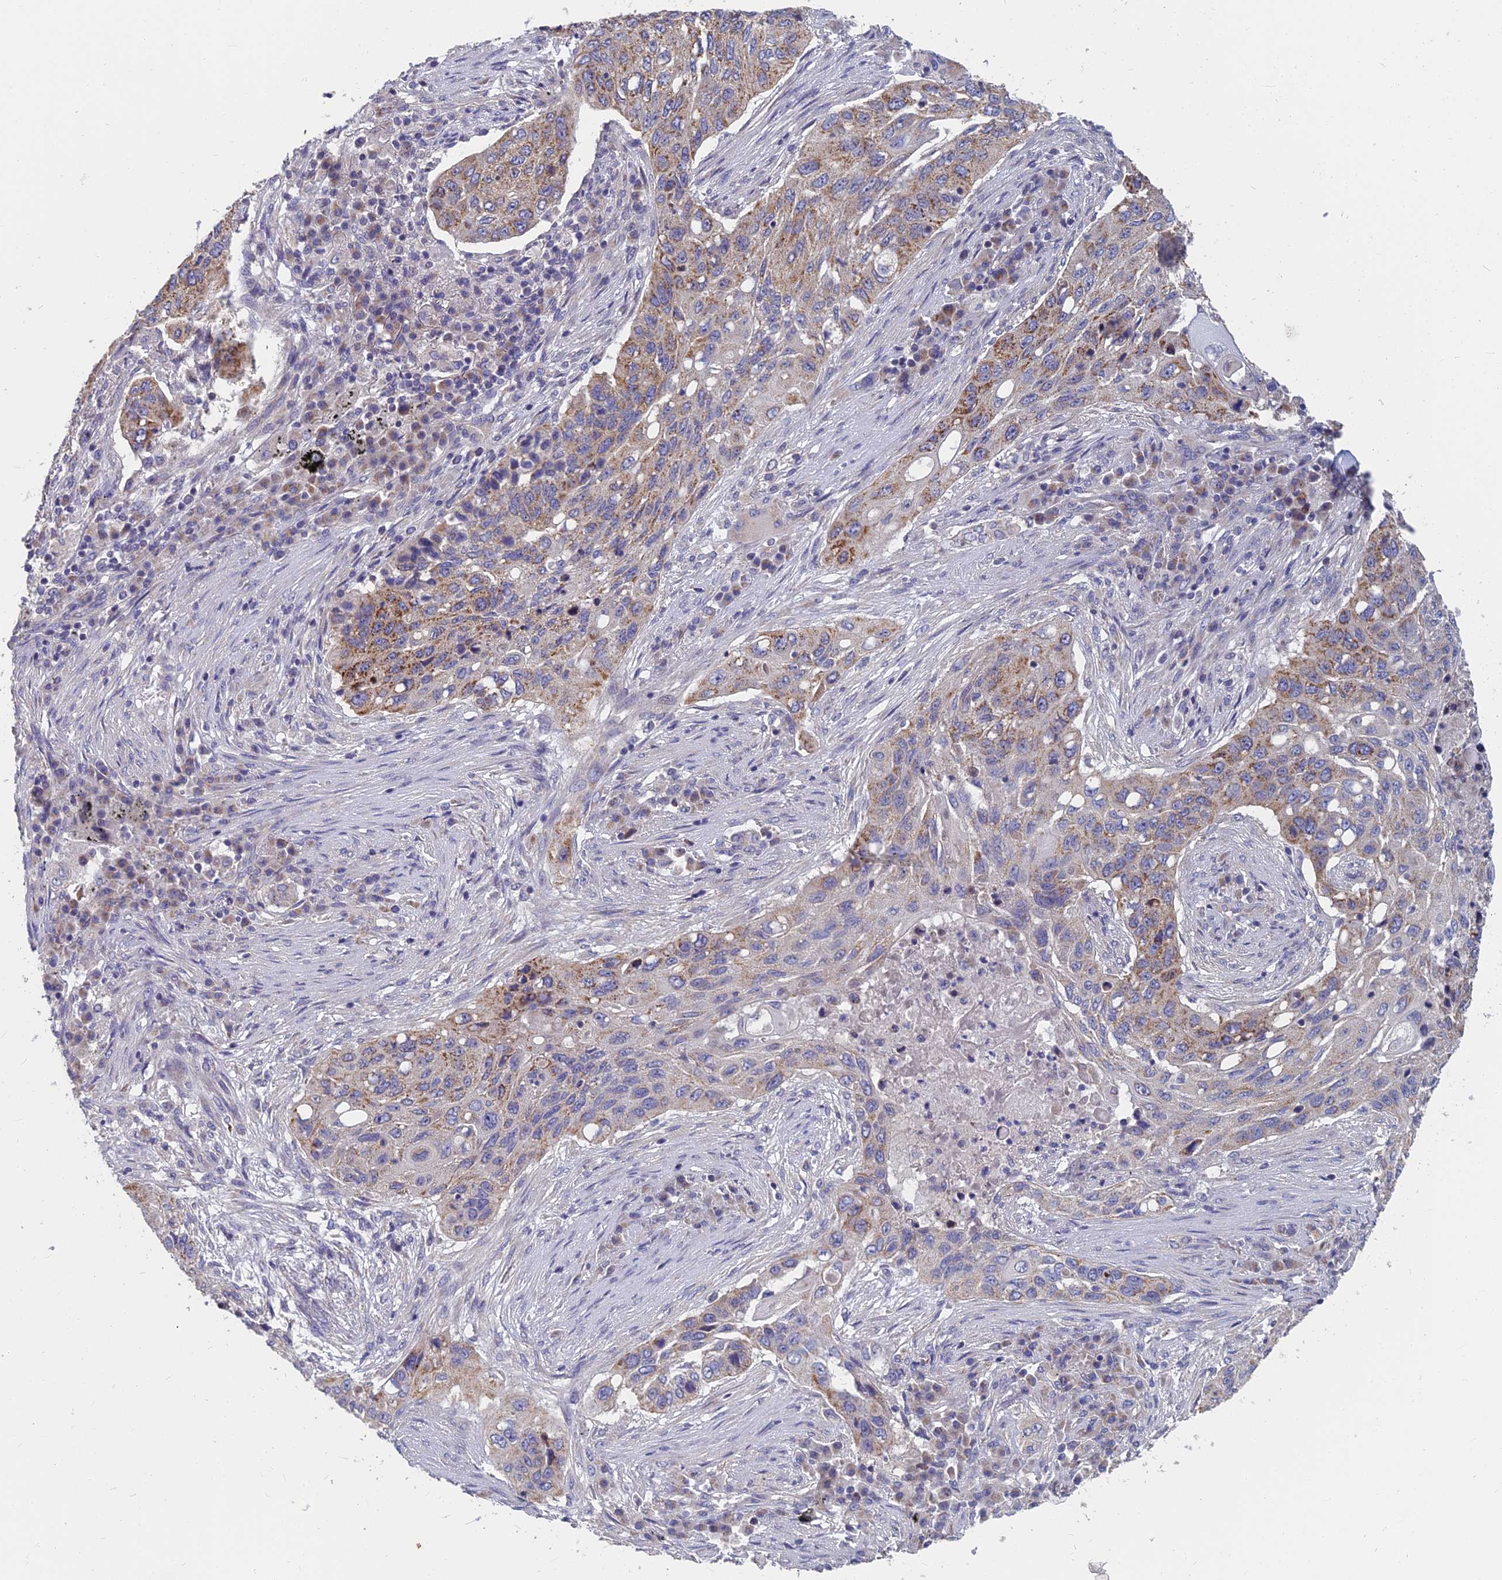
{"staining": {"intensity": "moderate", "quantity": ">75%", "location": "cytoplasmic/membranous"}, "tissue": "lung cancer", "cell_type": "Tumor cells", "image_type": "cancer", "snomed": [{"axis": "morphology", "description": "Squamous cell carcinoma, NOS"}, {"axis": "topography", "description": "Lung"}], "caption": "Brown immunohistochemical staining in human lung squamous cell carcinoma displays moderate cytoplasmic/membranous staining in approximately >75% of tumor cells.", "gene": "COX20", "patient": {"sex": "female", "age": 63}}